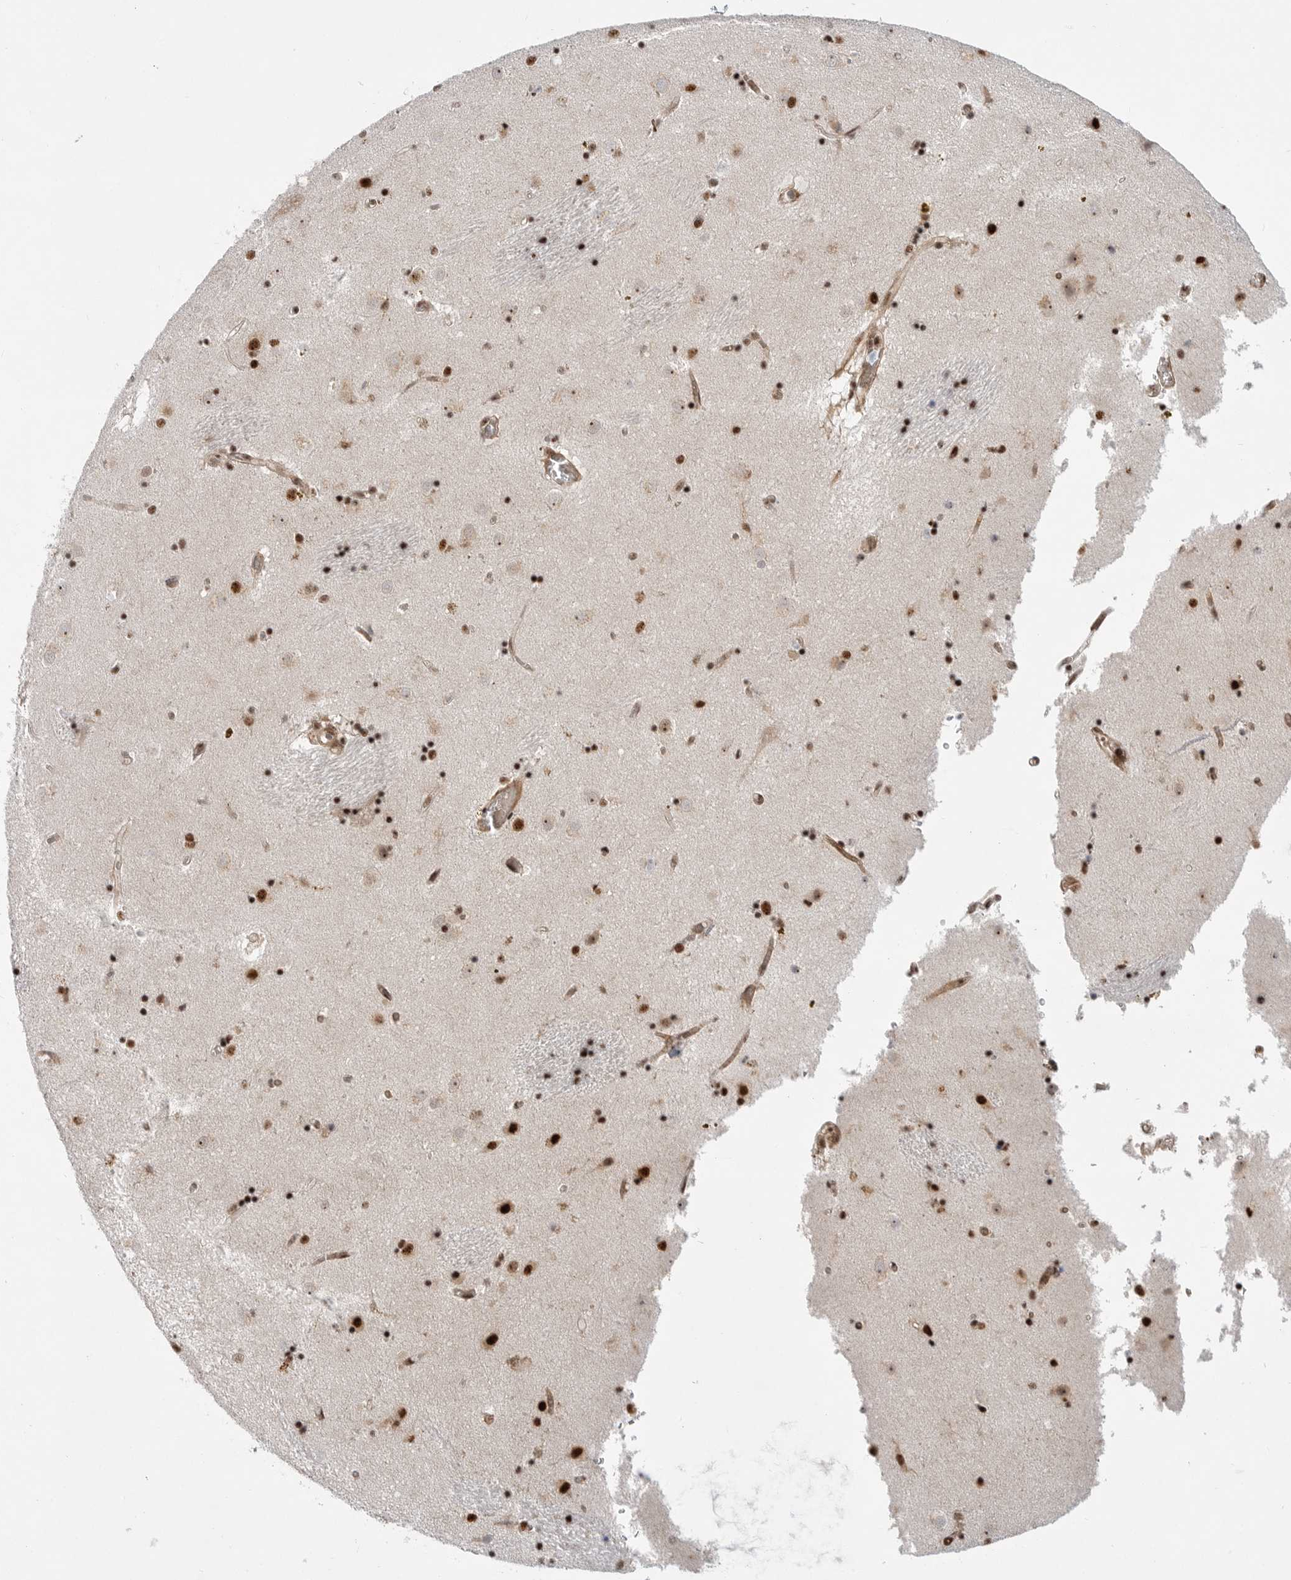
{"staining": {"intensity": "strong", "quantity": "25%-75%", "location": "nuclear"}, "tissue": "caudate", "cell_type": "Glial cells", "image_type": "normal", "snomed": [{"axis": "morphology", "description": "Normal tissue, NOS"}, {"axis": "topography", "description": "Lateral ventricle wall"}], "caption": "Human caudate stained with a brown dye demonstrates strong nuclear positive expression in approximately 25%-75% of glial cells.", "gene": "GPATCH2", "patient": {"sex": "male", "age": 70}}